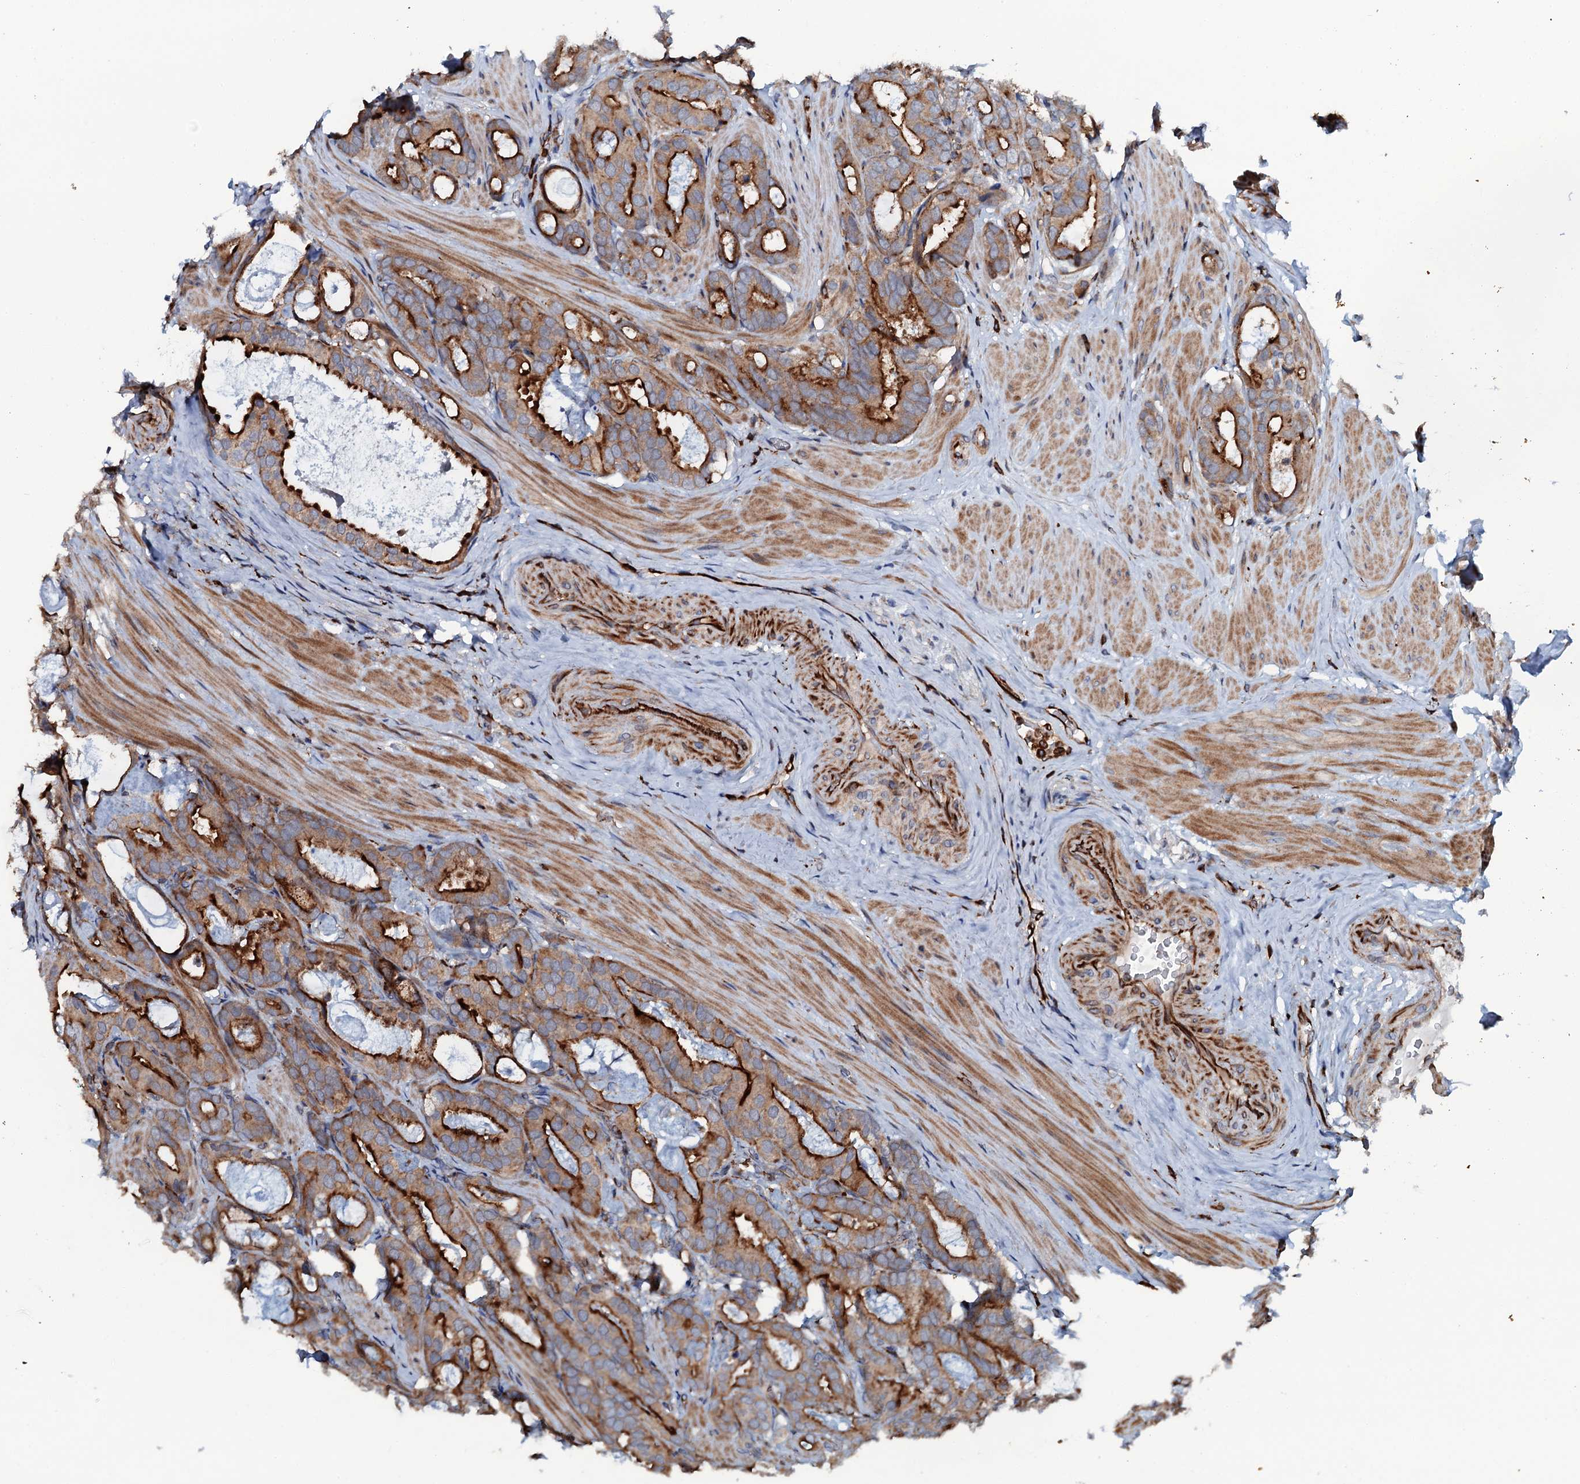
{"staining": {"intensity": "strong", "quantity": "25%-75%", "location": "cytoplasmic/membranous"}, "tissue": "prostate cancer", "cell_type": "Tumor cells", "image_type": "cancer", "snomed": [{"axis": "morphology", "description": "Adenocarcinoma, Low grade"}, {"axis": "topography", "description": "Prostate"}], "caption": "This is an image of immunohistochemistry (IHC) staining of prostate cancer (low-grade adenocarcinoma), which shows strong expression in the cytoplasmic/membranous of tumor cells.", "gene": "VAMP8", "patient": {"sex": "male", "age": 71}}